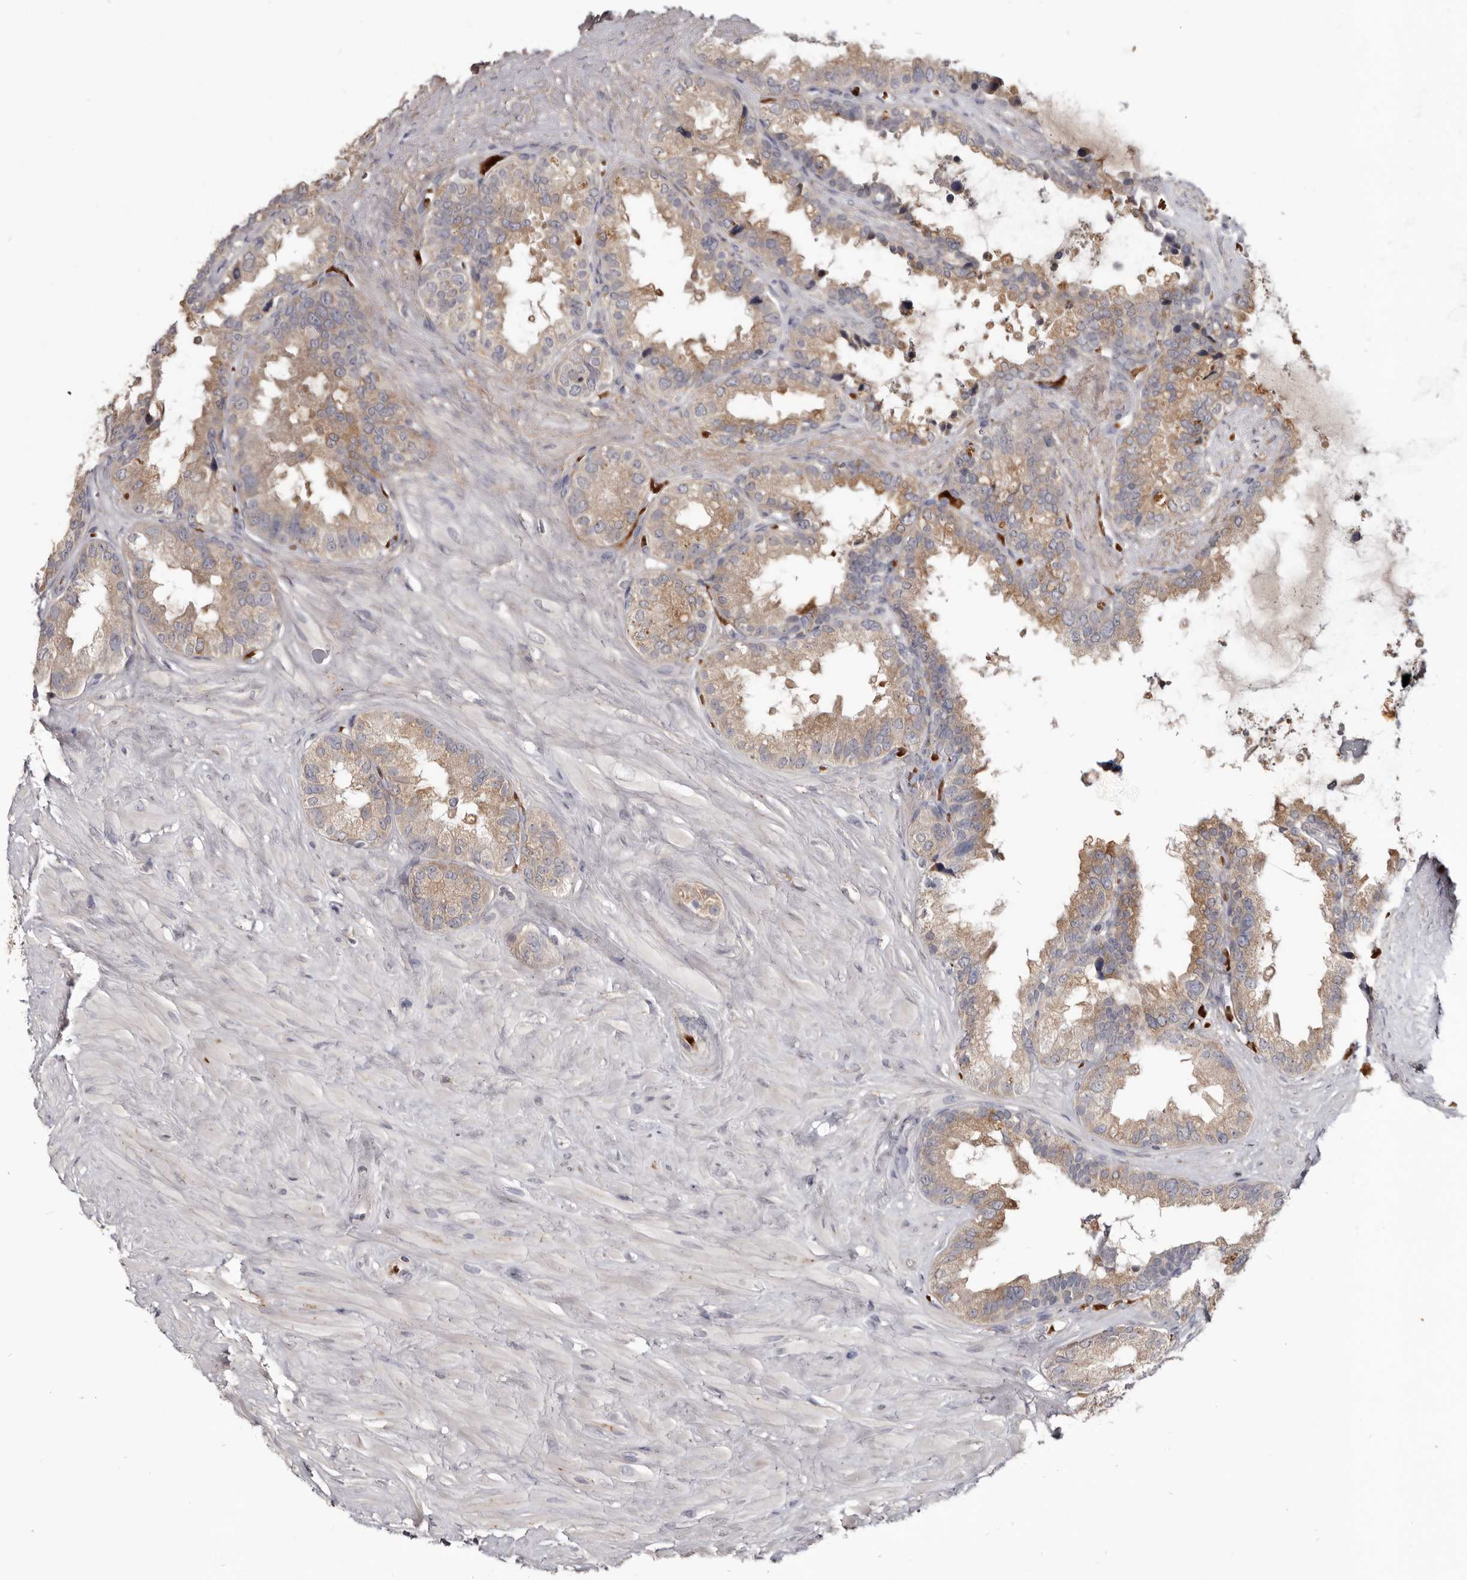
{"staining": {"intensity": "moderate", "quantity": "25%-75%", "location": "cytoplasmic/membranous"}, "tissue": "seminal vesicle", "cell_type": "Glandular cells", "image_type": "normal", "snomed": [{"axis": "morphology", "description": "Normal tissue, NOS"}, {"axis": "topography", "description": "Seminal veicle"}], "caption": "Brown immunohistochemical staining in unremarkable human seminal vesicle displays moderate cytoplasmic/membranous positivity in approximately 25%-75% of glandular cells. The protein of interest is stained brown, and the nuclei are stained in blue (DAB IHC with brightfield microscopy, high magnification).", "gene": "NENF", "patient": {"sex": "male", "age": 80}}